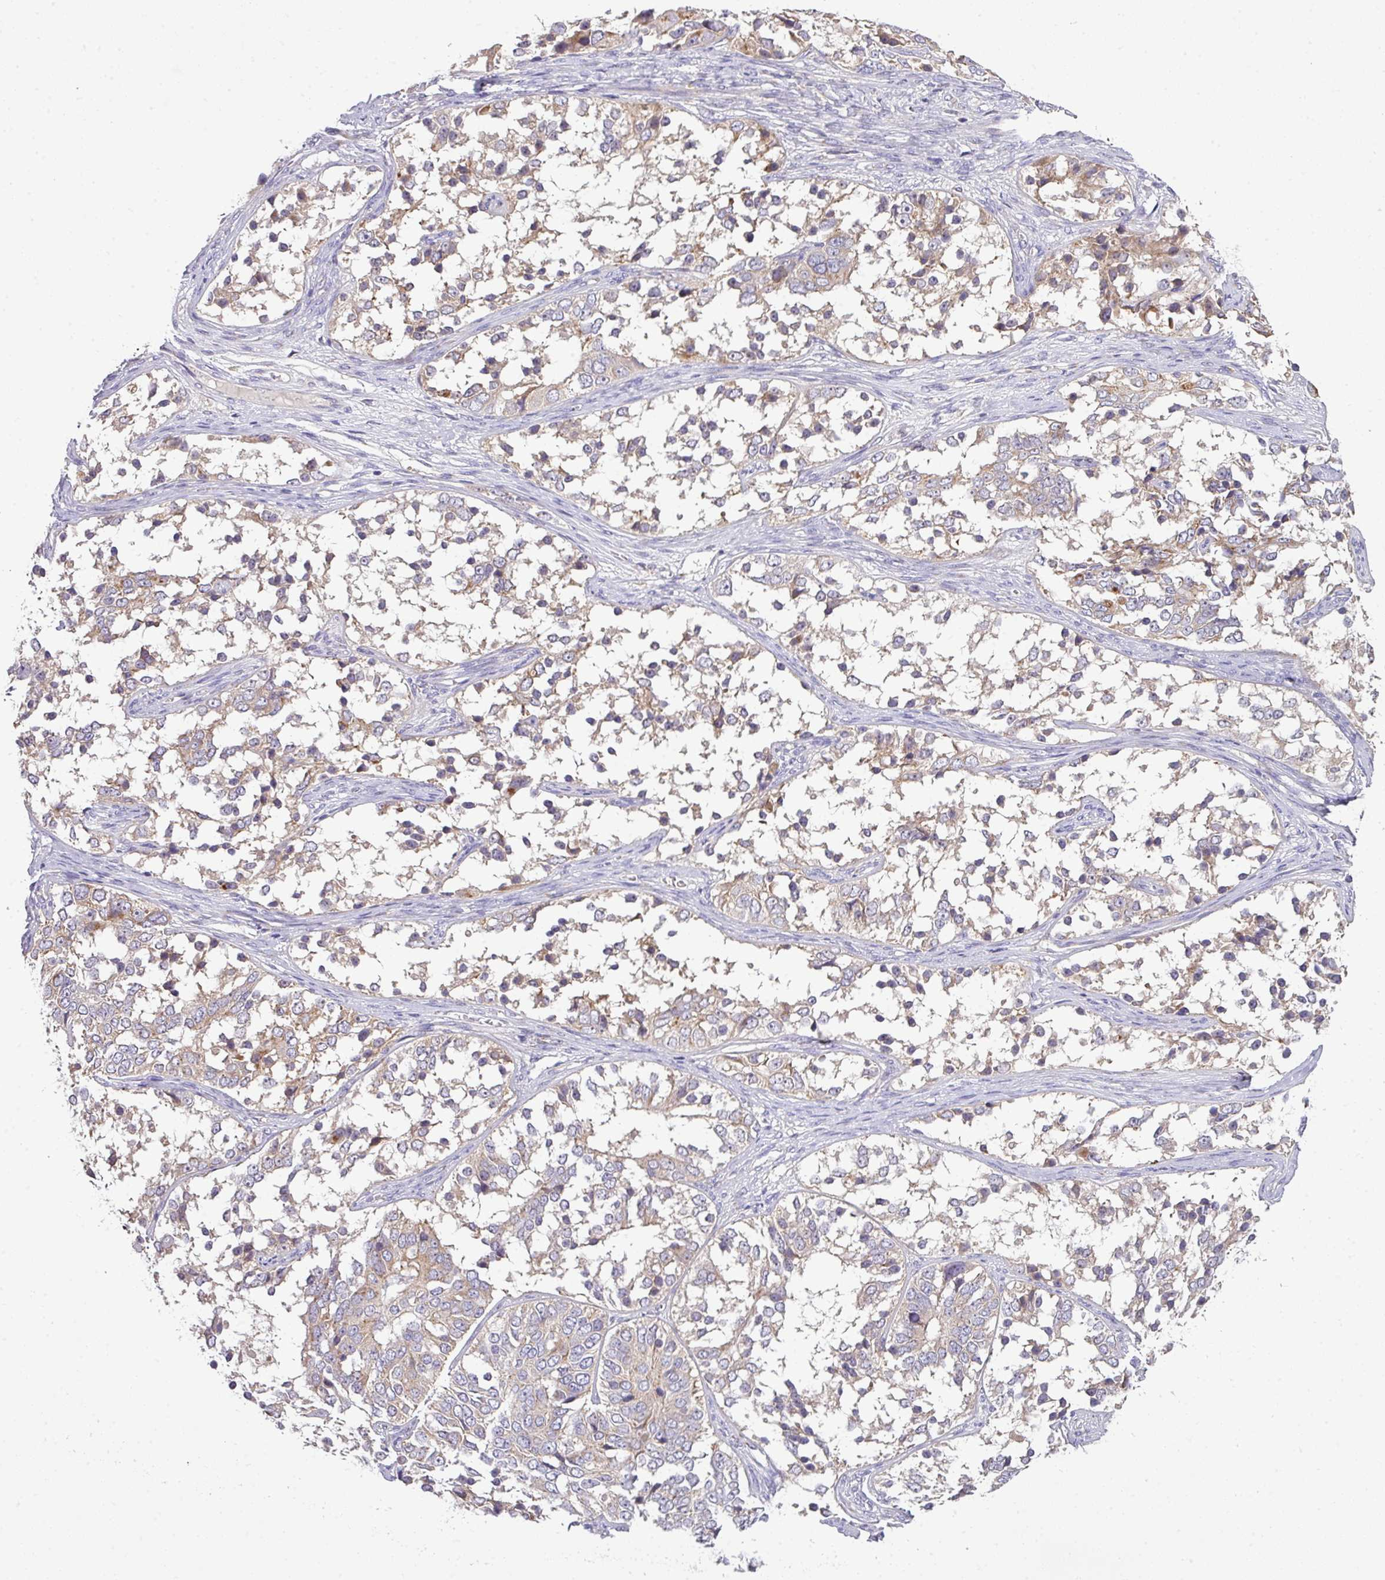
{"staining": {"intensity": "weak", "quantity": ">75%", "location": "cytoplasmic/membranous"}, "tissue": "ovarian cancer", "cell_type": "Tumor cells", "image_type": "cancer", "snomed": [{"axis": "morphology", "description": "Carcinoma, endometroid"}, {"axis": "topography", "description": "Ovary"}], "caption": "An image showing weak cytoplasmic/membranous positivity in about >75% of tumor cells in ovarian cancer (endometroid carcinoma), as visualized by brown immunohistochemical staining.", "gene": "VTI1A", "patient": {"sex": "female", "age": 51}}